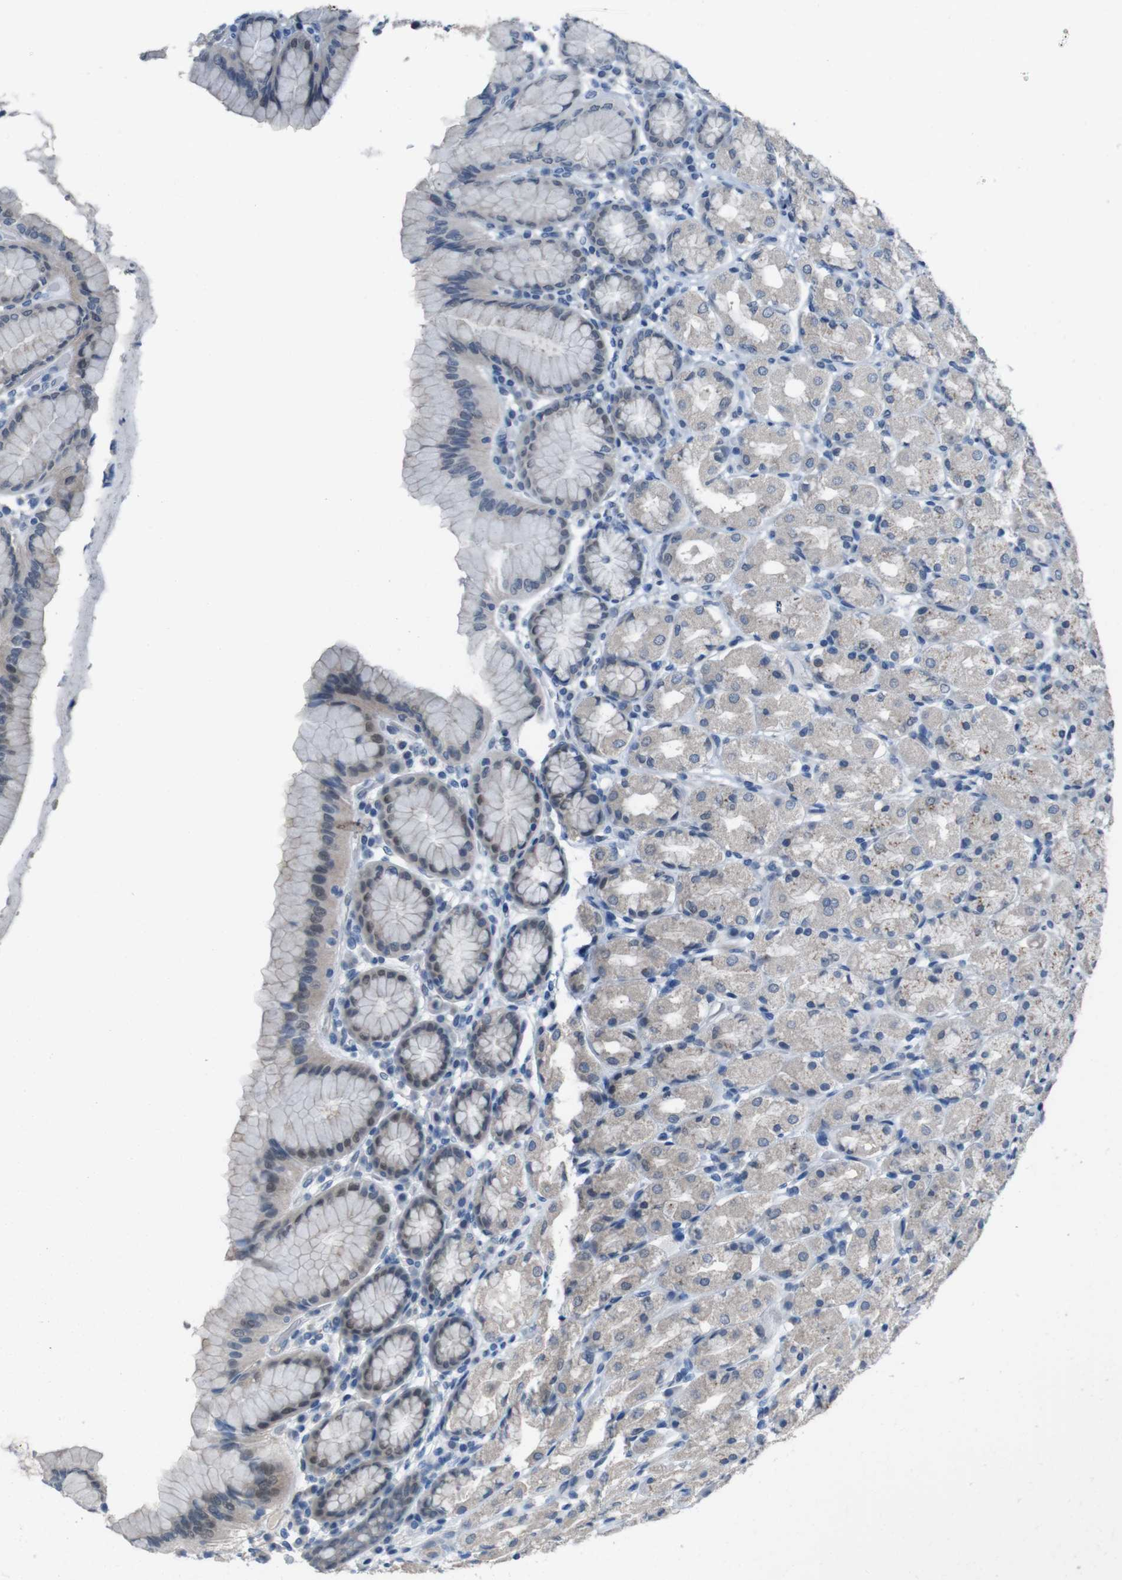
{"staining": {"intensity": "moderate", "quantity": "25%-75%", "location": "cytoplasmic/membranous"}, "tissue": "stomach", "cell_type": "Glandular cells", "image_type": "normal", "snomed": [{"axis": "morphology", "description": "Normal tissue, NOS"}, {"axis": "topography", "description": "Stomach, upper"}], "caption": "Unremarkable stomach demonstrates moderate cytoplasmic/membranous staining in approximately 25%-75% of glandular cells, visualized by immunohistochemistry. (Brightfield microscopy of DAB IHC at high magnification).", "gene": "CDHR2", "patient": {"sex": "male", "age": 68}}